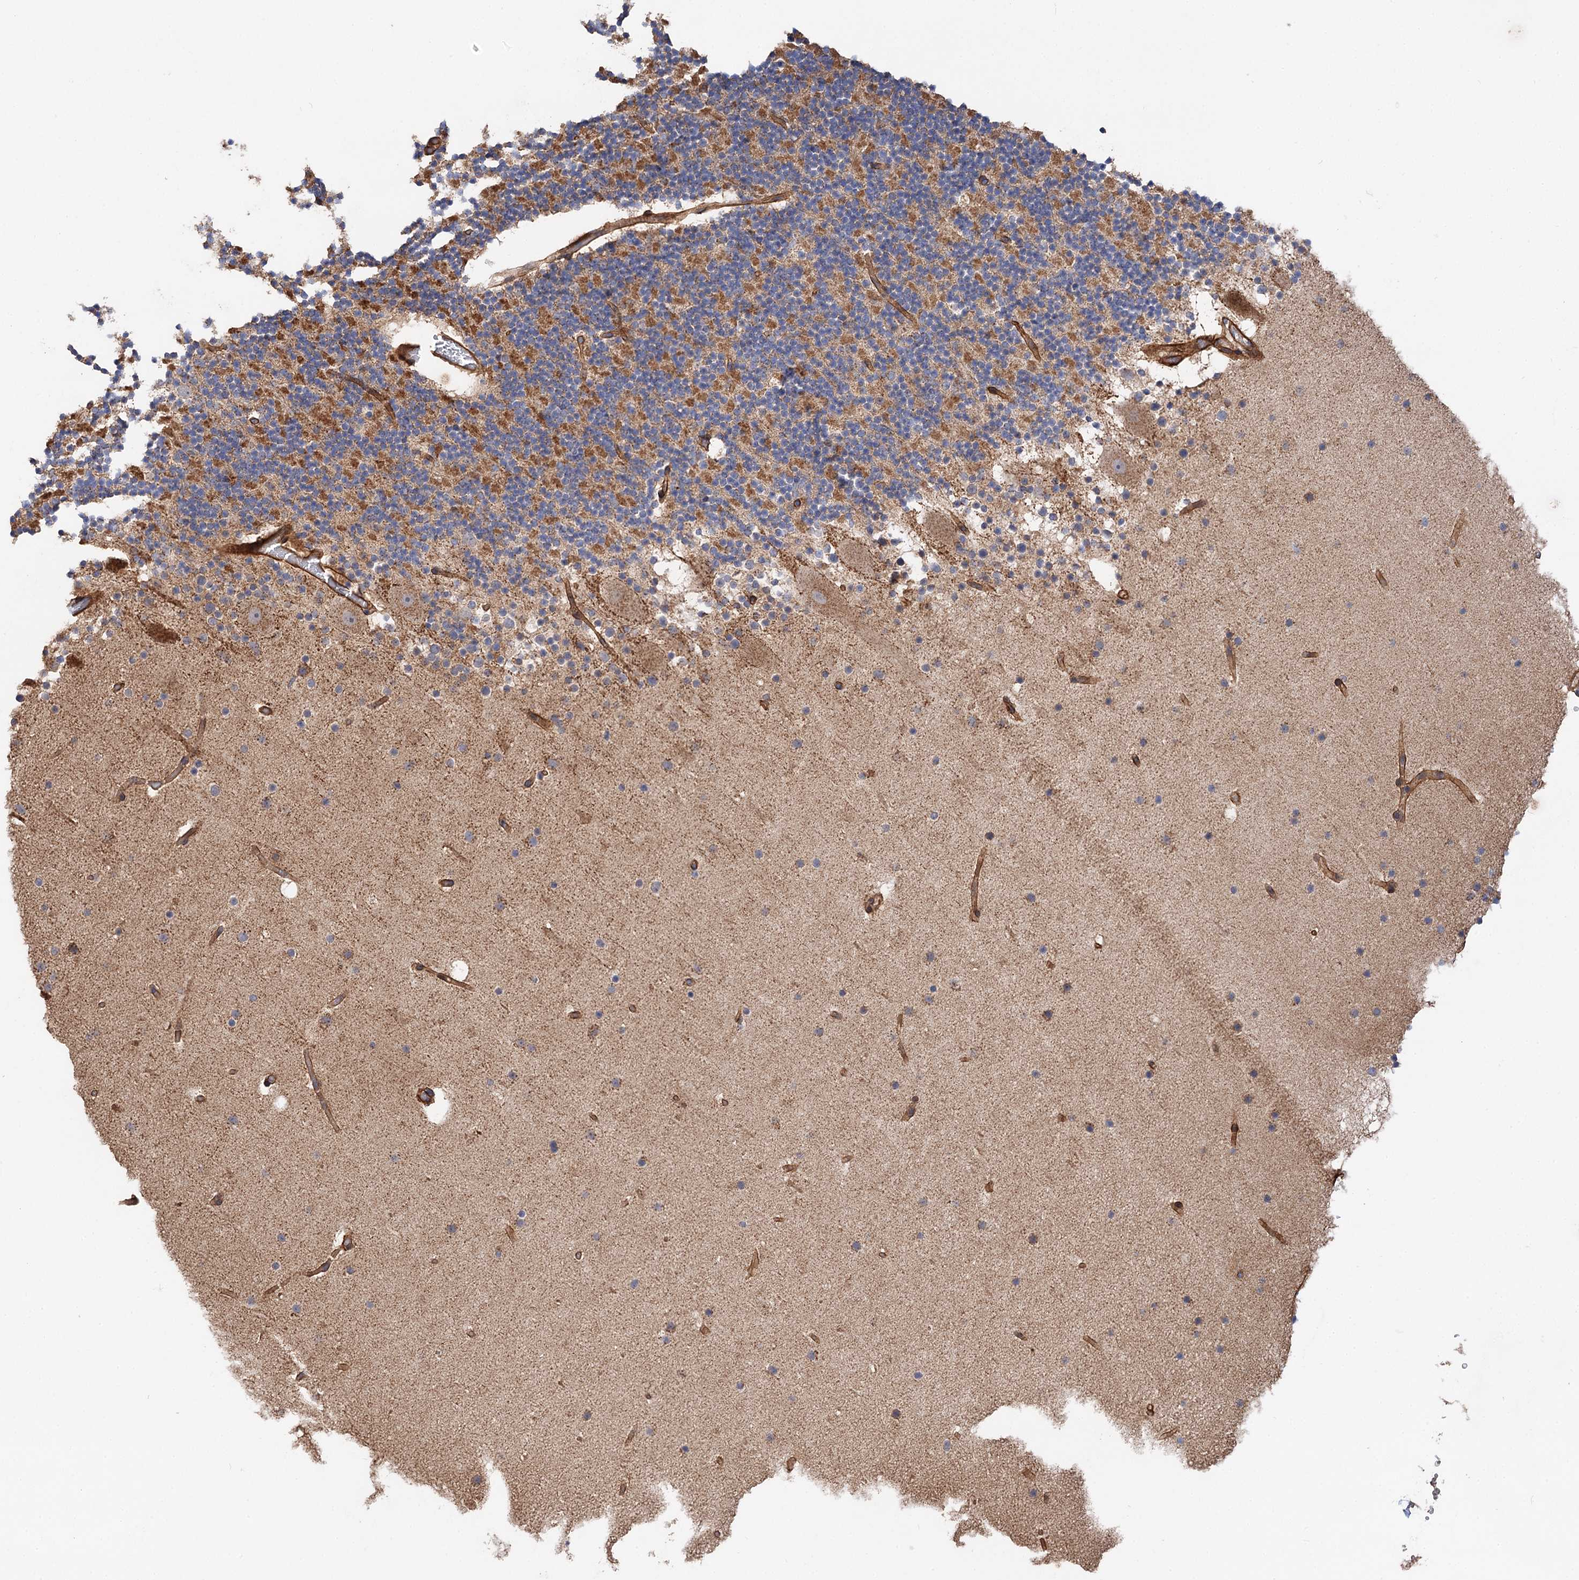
{"staining": {"intensity": "moderate", "quantity": "25%-75%", "location": "cytoplasmic/membranous"}, "tissue": "cerebellum", "cell_type": "Cells in granular layer", "image_type": "normal", "snomed": [{"axis": "morphology", "description": "Normal tissue, NOS"}, {"axis": "topography", "description": "Cerebellum"}], "caption": "DAB (3,3'-diaminobenzidine) immunohistochemical staining of normal human cerebellum reveals moderate cytoplasmic/membranous protein staining in about 25%-75% of cells in granular layer.", "gene": "CSAD", "patient": {"sex": "male", "age": 57}}